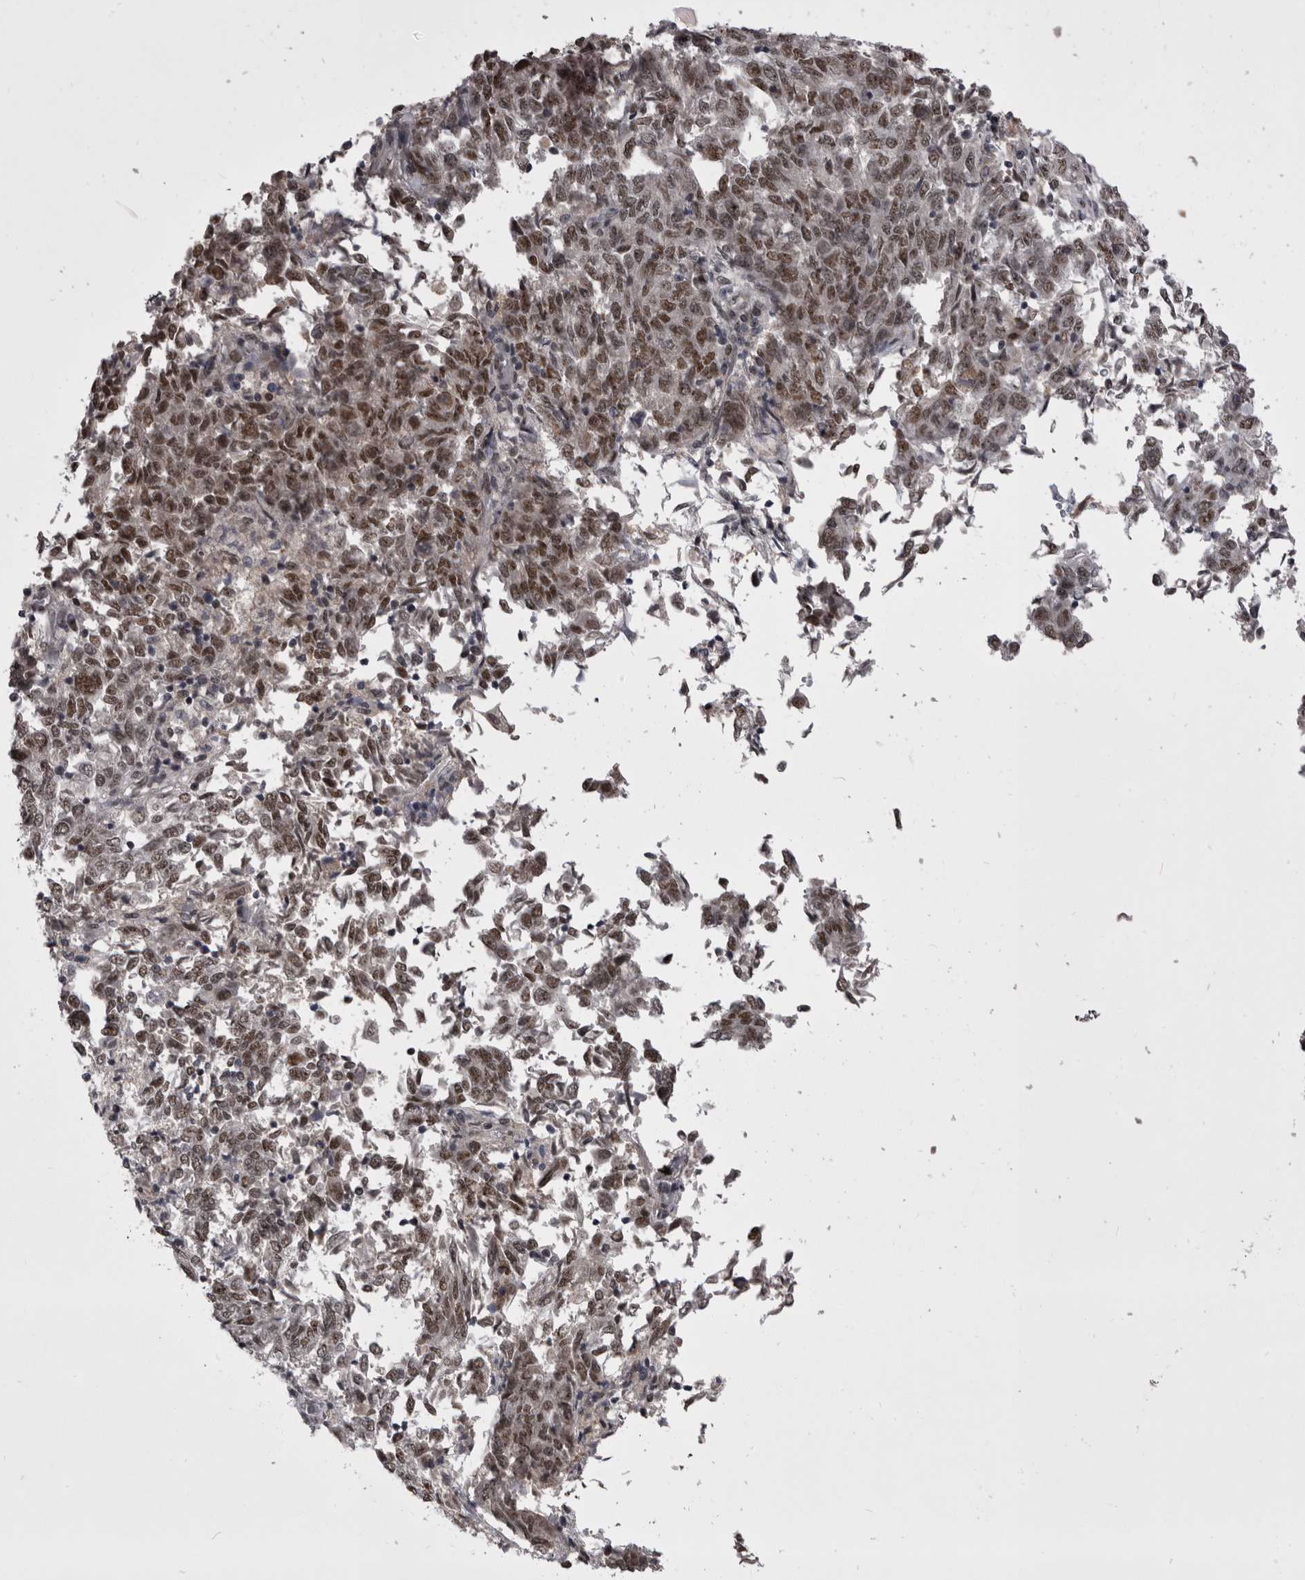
{"staining": {"intensity": "moderate", "quantity": ">75%", "location": "nuclear"}, "tissue": "endometrial cancer", "cell_type": "Tumor cells", "image_type": "cancer", "snomed": [{"axis": "morphology", "description": "Adenocarcinoma, NOS"}, {"axis": "topography", "description": "Endometrium"}], "caption": "Immunohistochemistry (DAB) staining of endometrial cancer exhibits moderate nuclear protein expression in approximately >75% of tumor cells.", "gene": "PRPF3", "patient": {"sex": "female", "age": 80}}